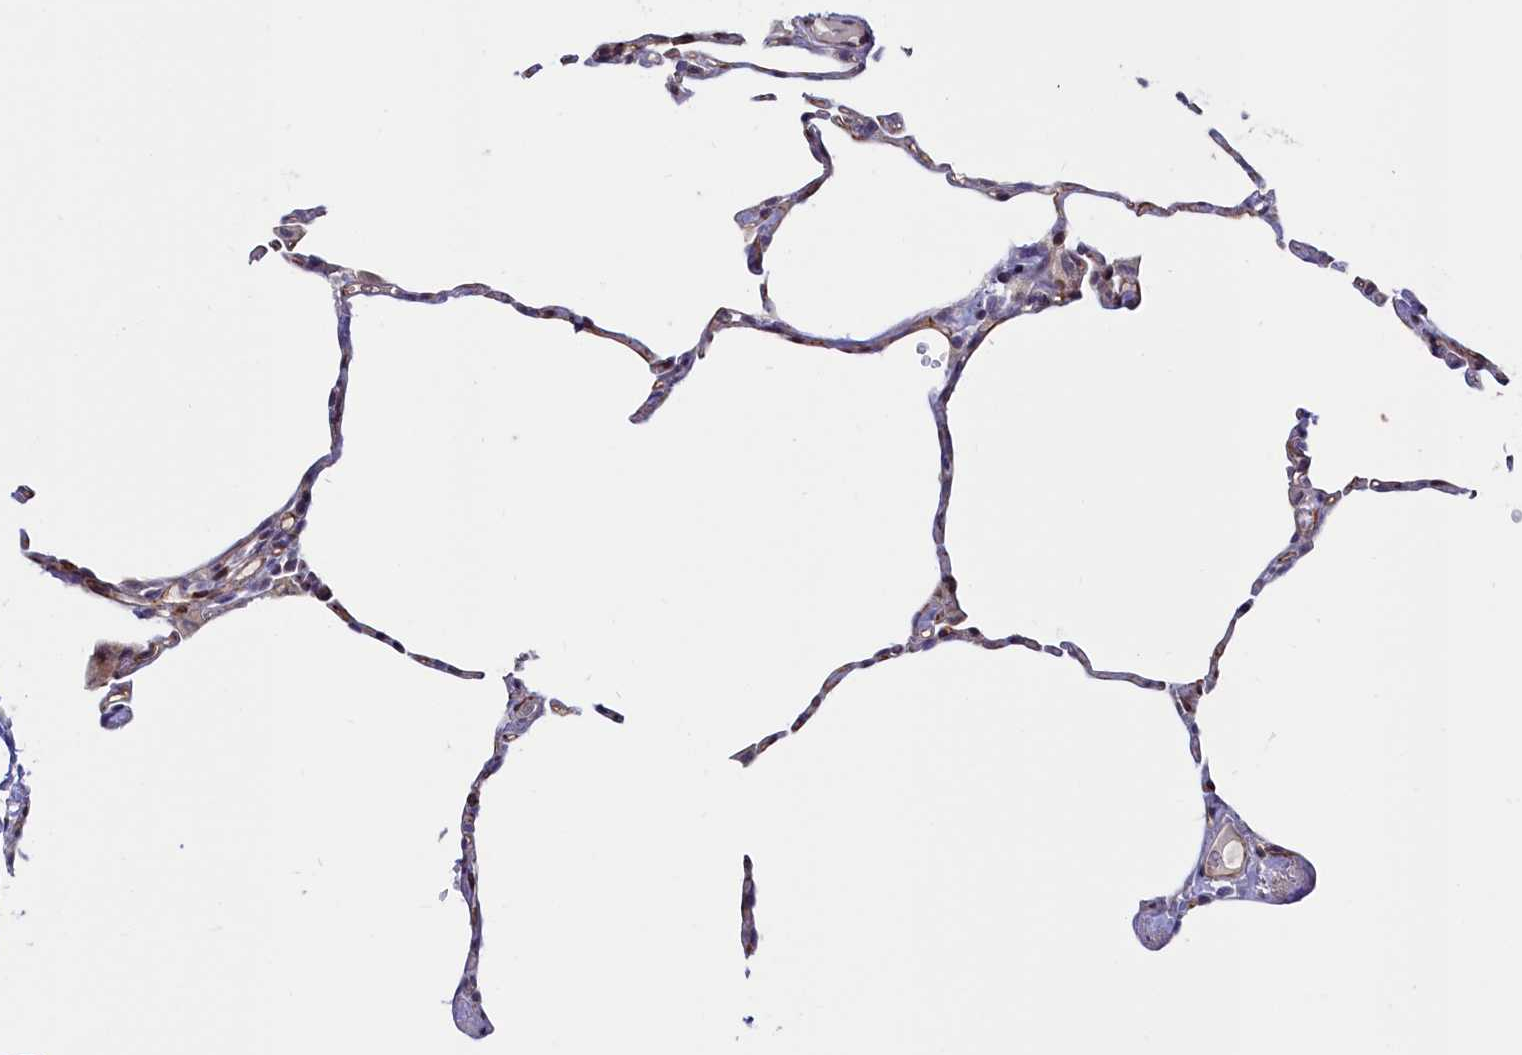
{"staining": {"intensity": "weak", "quantity": "<25%", "location": "cytoplasmic/membranous"}, "tissue": "lung", "cell_type": "Alveolar cells", "image_type": "normal", "snomed": [{"axis": "morphology", "description": "Normal tissue, NOS"}, {"axis": "topography", "description": "Lung"}], "caption": "Micrograph shows no significant protein staining in alveolar cells of normal lung.", "gene": "C4orf19", "patient": {"sex": "male", "age": 65}}